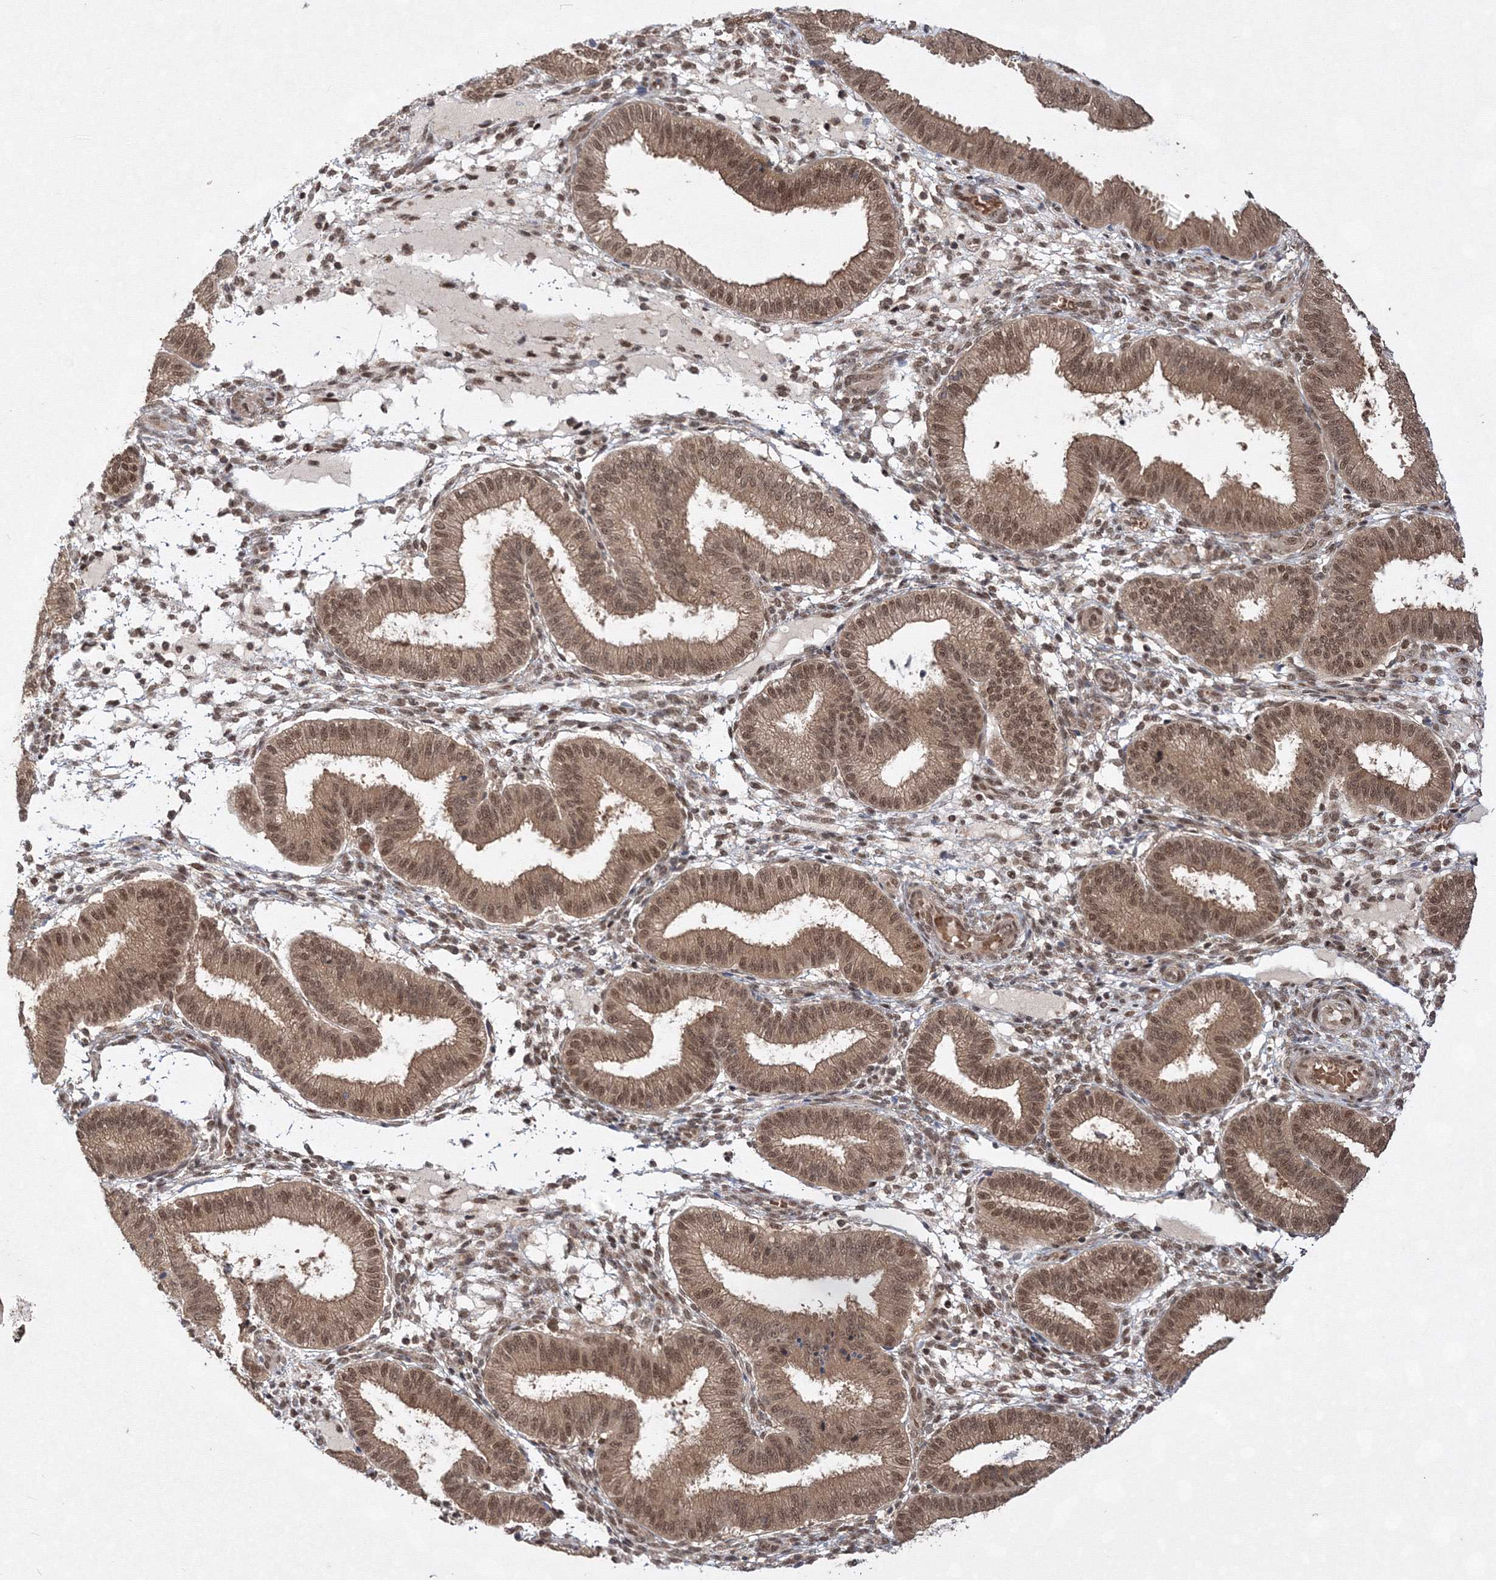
{"staining": {"intensity": "moderate", "quantity": "25%-75%", "location": "nuclear"}, "tissue": "endometrium", "cell_type": "Cells in endometrial stroma", "image_type": "normal", "snomed": [{"axis": "morphology", "description": "Normal tissue, NOS"}, {"axis": "topography", "description": "Endometrium"}], "caption": "Brown immunohistochemical staining in benign human endometrium shows moderate nuclear staining in approximately 25%-75% of cells in endometrial stroma. The staining was performed using DAB (3,3'-diaminobenzidine), with brown indicating positive protein expression. Nuclei are stained blue with hematoxylin.", "gene": "COPS4", "patient": {"sex": "female", "age": 39}}